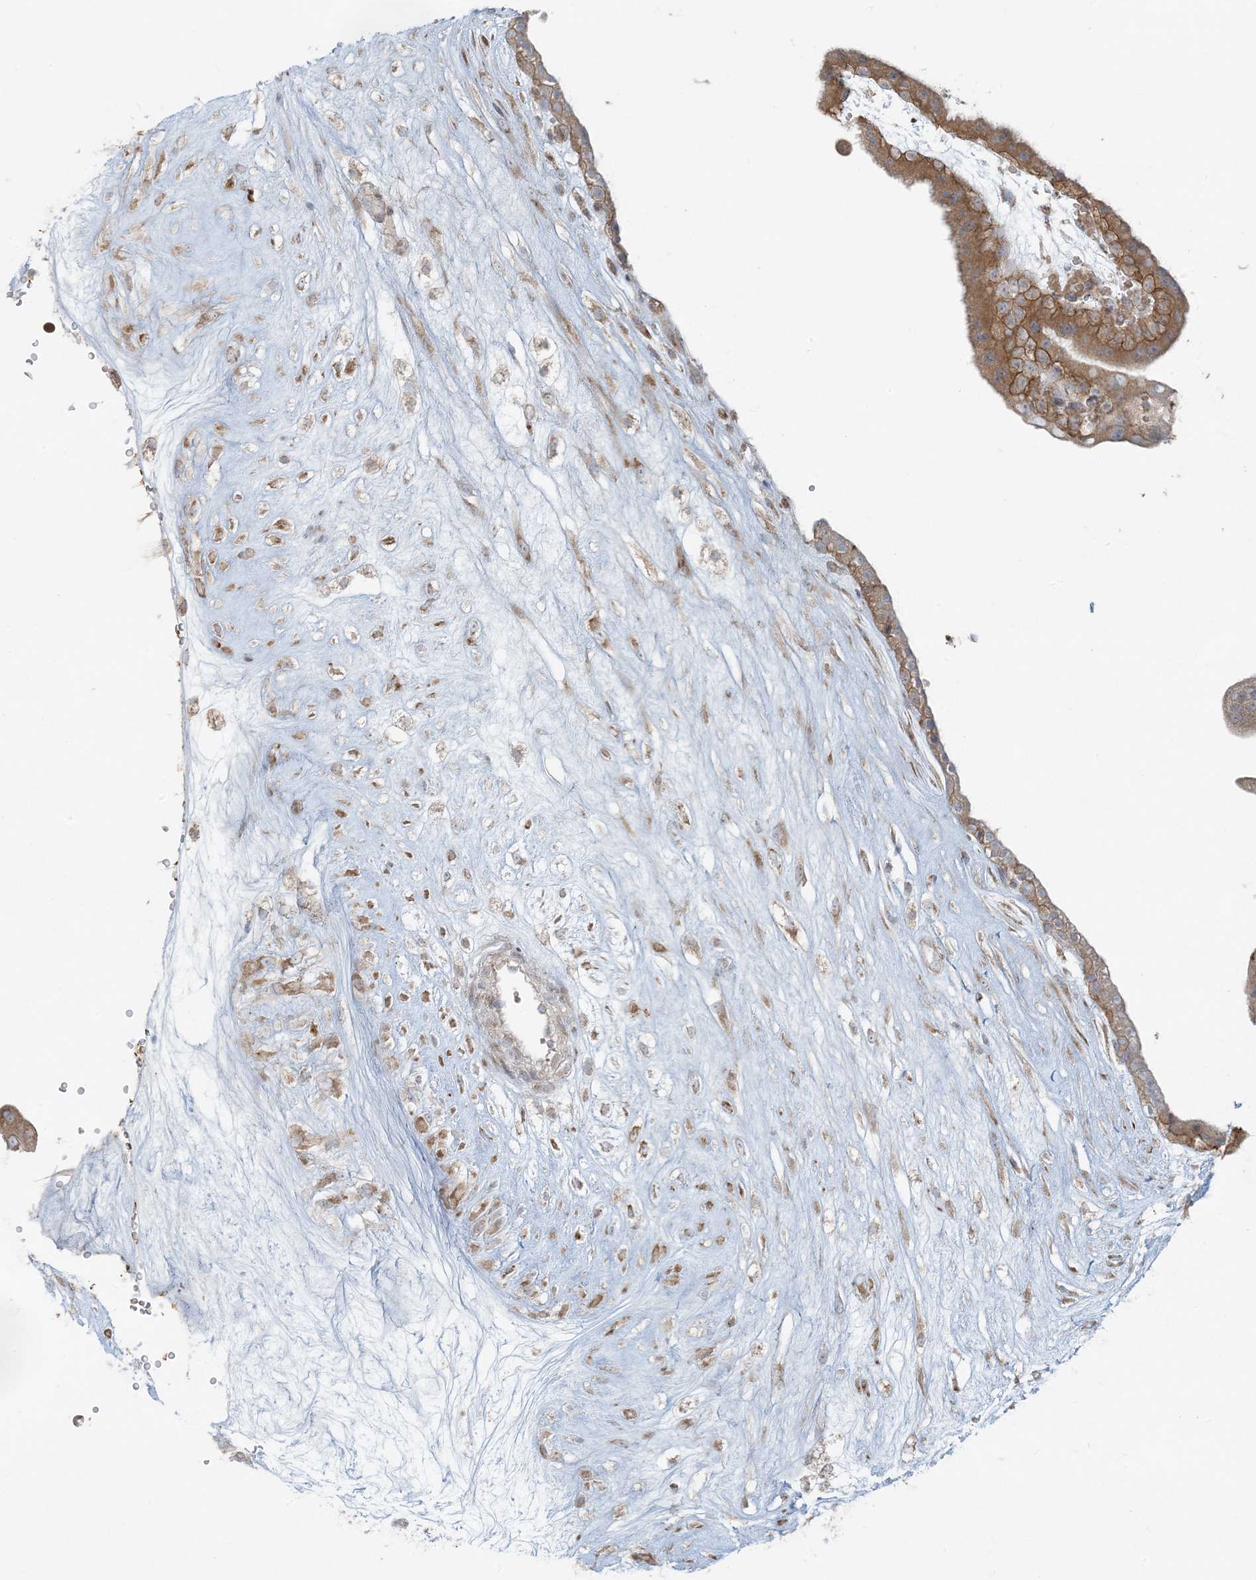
{"staining": {"intensity": "weak", "quantity": ">75%", "location": "cytoplasmic/membranous"}, "tissue": "placenta", "cell_type": "Decidual cells", "image_type": "normal", "snomed": [{"axis": "morphology", "description": "Normal tissue, NOS"}, {"axis": "topography", "description": "Placenta"}], "caption": "Benign placenta displays weak cytoplasmic/membranous positivity in about >75% of decidual cells The staining is performed using DAB brown chromogen to label protein expression. The nuclei are counter-stained blue using hematoxylin..", "gene": "ZNF263", "patient": {"sex": "female", "age": 18}}